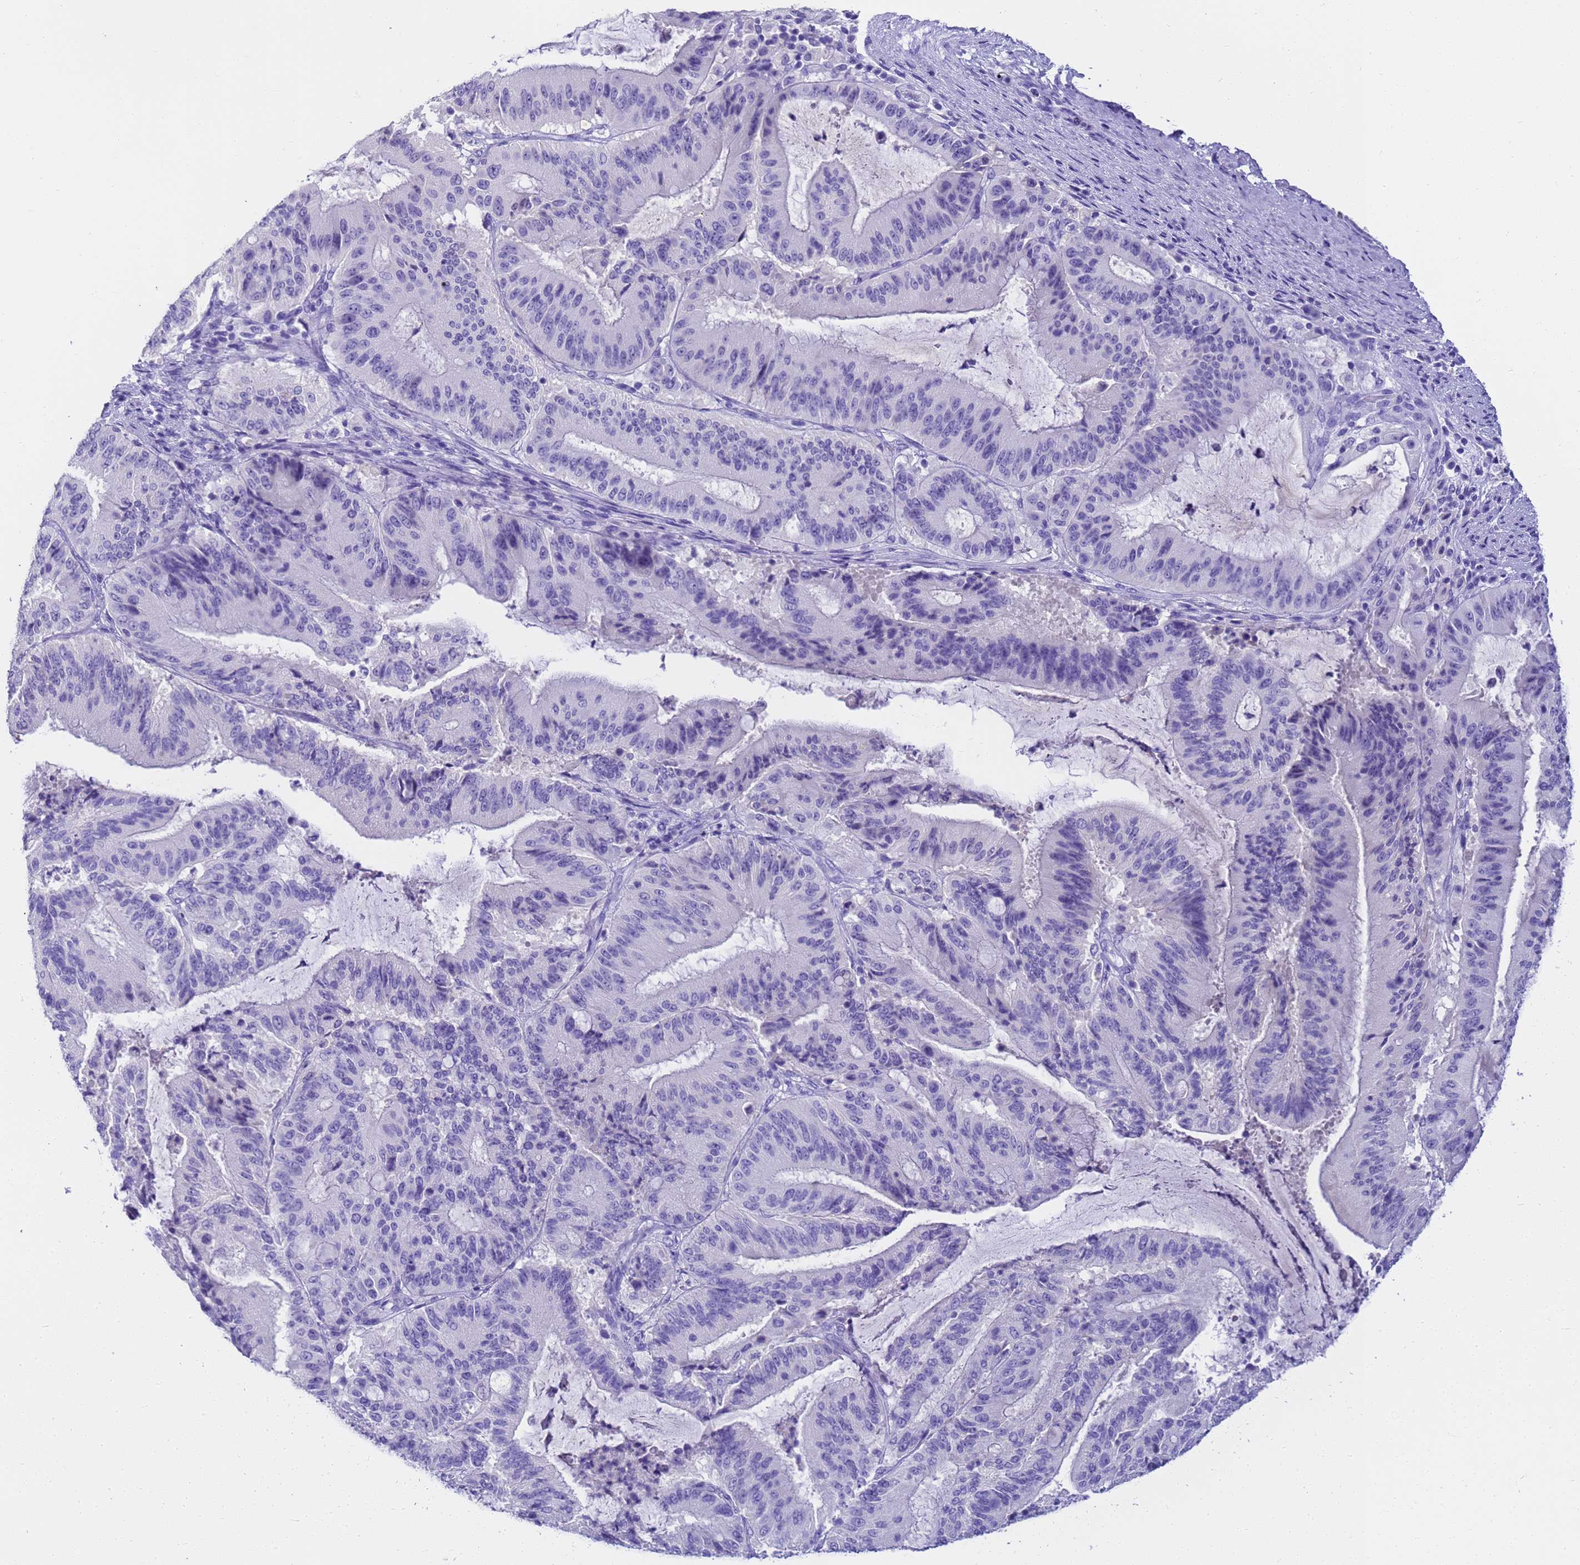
{"staining": {"intensity": "negative", "quantity": "none", "location": "none"}, "tissue": "liver cancer", "cell_type": "Tumor cells", "image_type": "cancer", "snomed": [{"axis": "morphology", "description": "Normal tissue, NOS"}, {"axis": "morphology", "description": "Cholangiocarcinoma"}, {"axis": "topography", "description": "Liver"}, {"axis": "topography", "description": "Peripheral nerve tissue"}], "caption": "A histopathology image of human liver cancer (cholangiocarcinoma) is negative for staining in tumor cells. (Stains: DAB immunohistochemistry (IHC) with hematoxylin counter stain, Microscopy: brightfield microscopy at high magnification).", "gene": "MS4A13", "patient": {"sex": "female", "age": 73}}